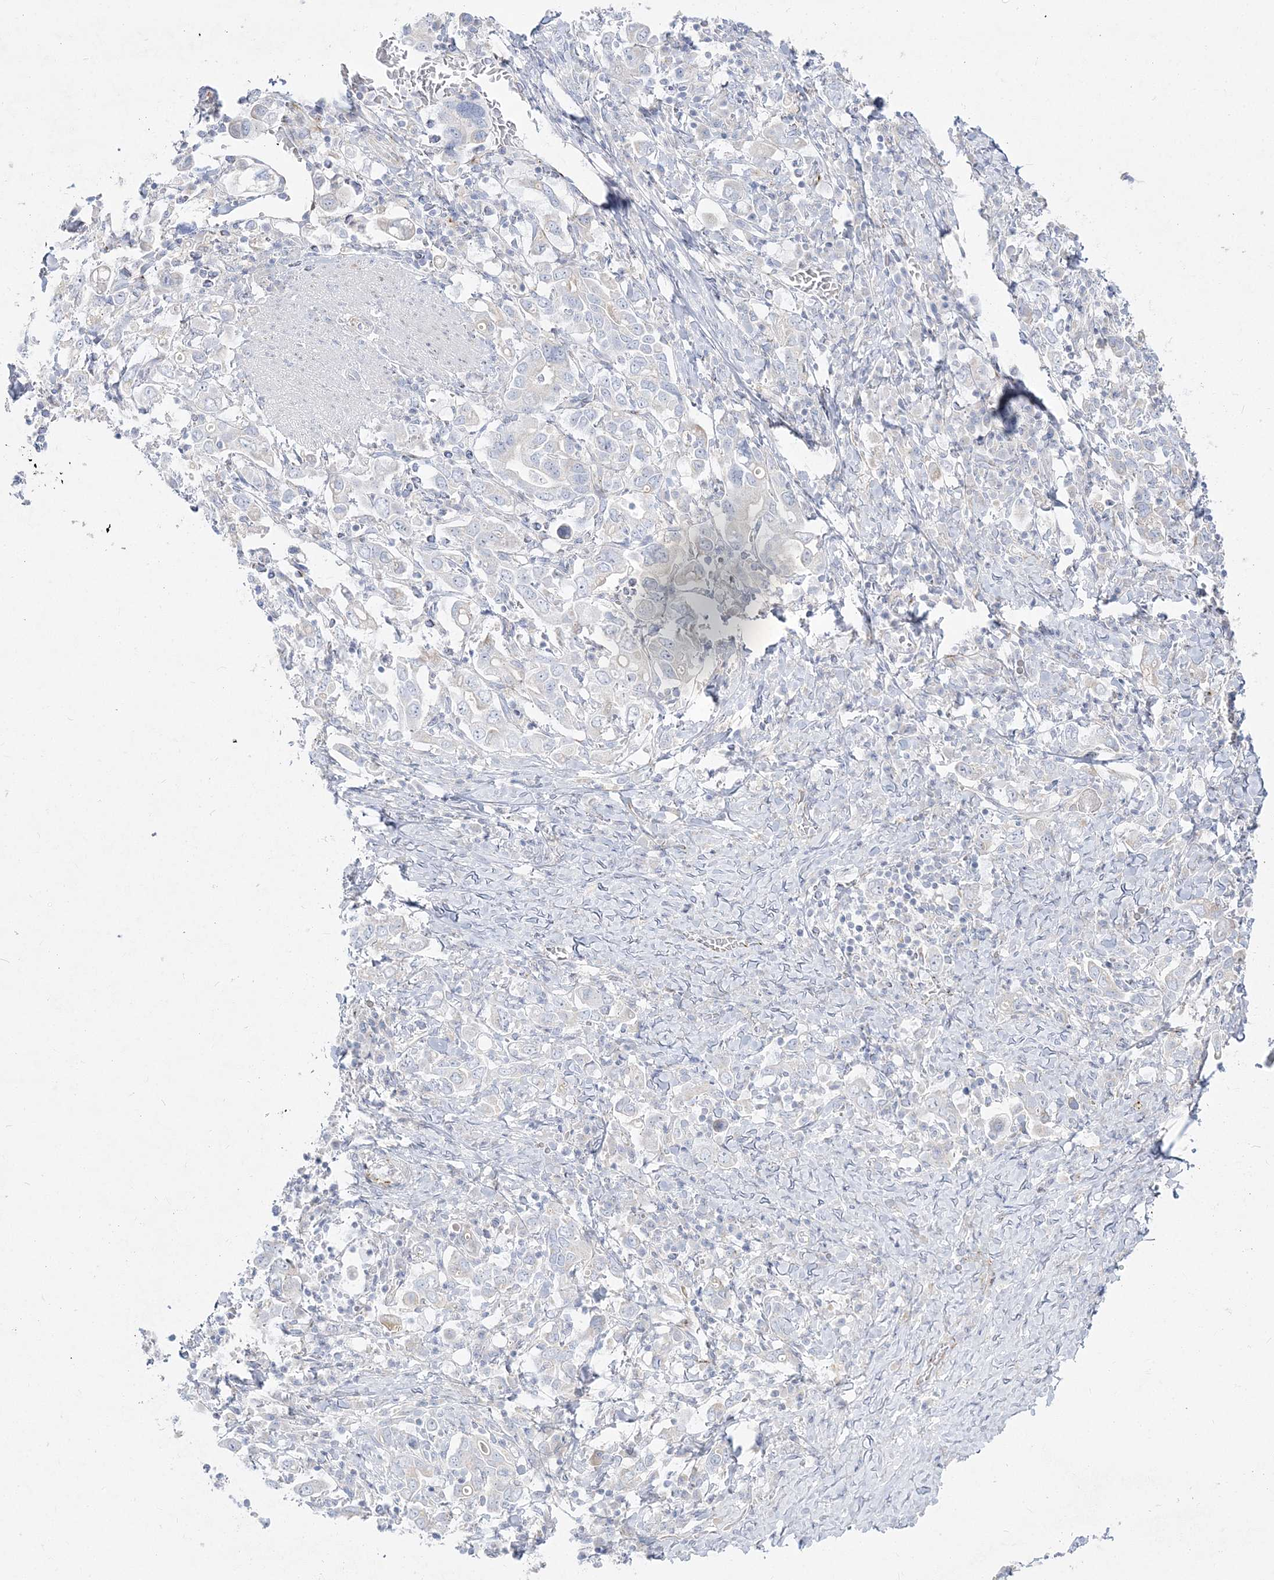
{"staining": {"intensity": "negative", "quantity": "none", "location": "none"}, "tissue": "stomach cancer", "cell_type": "Tumor cells", "image_type": "cancer", "snomed": [{"axis": "morphology", "description": "Adenocarcinoma, NOS"}, {"axis": "topography", "description": "Stomach, upper"}], "caption": "Human adenocarcinoma (stomach) stained for a protein using IHC exhibits no staining in tumor cells.", "gene": "GPAT2", "patient": {"sex": "male", "age": 62}}